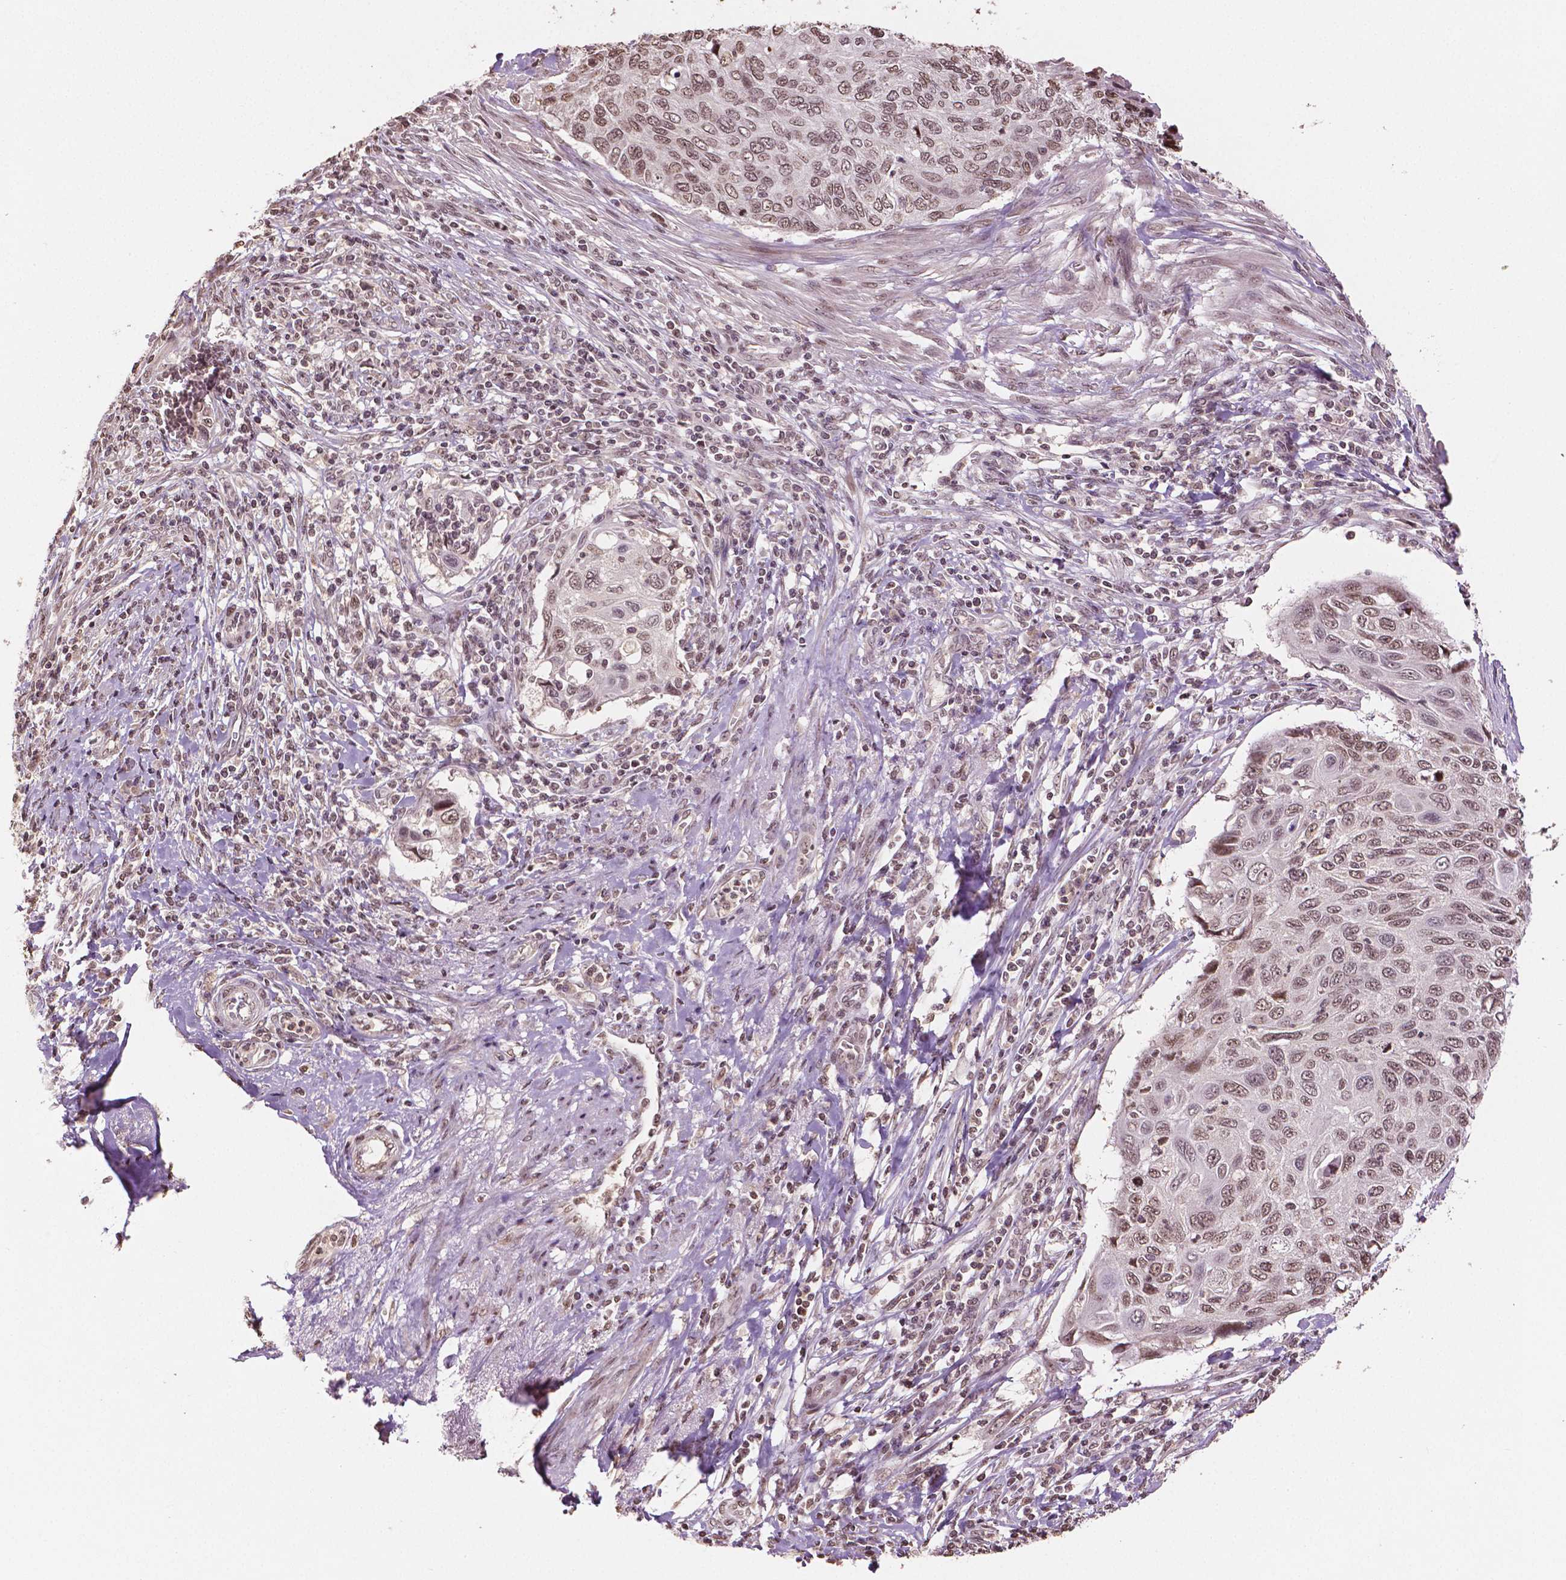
{"staining": {"intensity": "moderate", "quantity": ">75%", "location": "nuclear"}, "tissue": "cervical cancer", "cell_type": "Tumor cells", "image_type": "cancer", "snomed": [{"axis": "morphology", "description": "Squamous cell carcinoma, NOS"}, {"axis": "topography", "description": "Cervix"}], "caption": "Protein staining demonstrates moderate nuclear staining in approximately >75% of tumor cells in cervical cancer. (brown staining indicates protein expression, while blue staining denotes nuclei).", "gene": "DEK", "patient": {"sex": "female", "age": 70}}